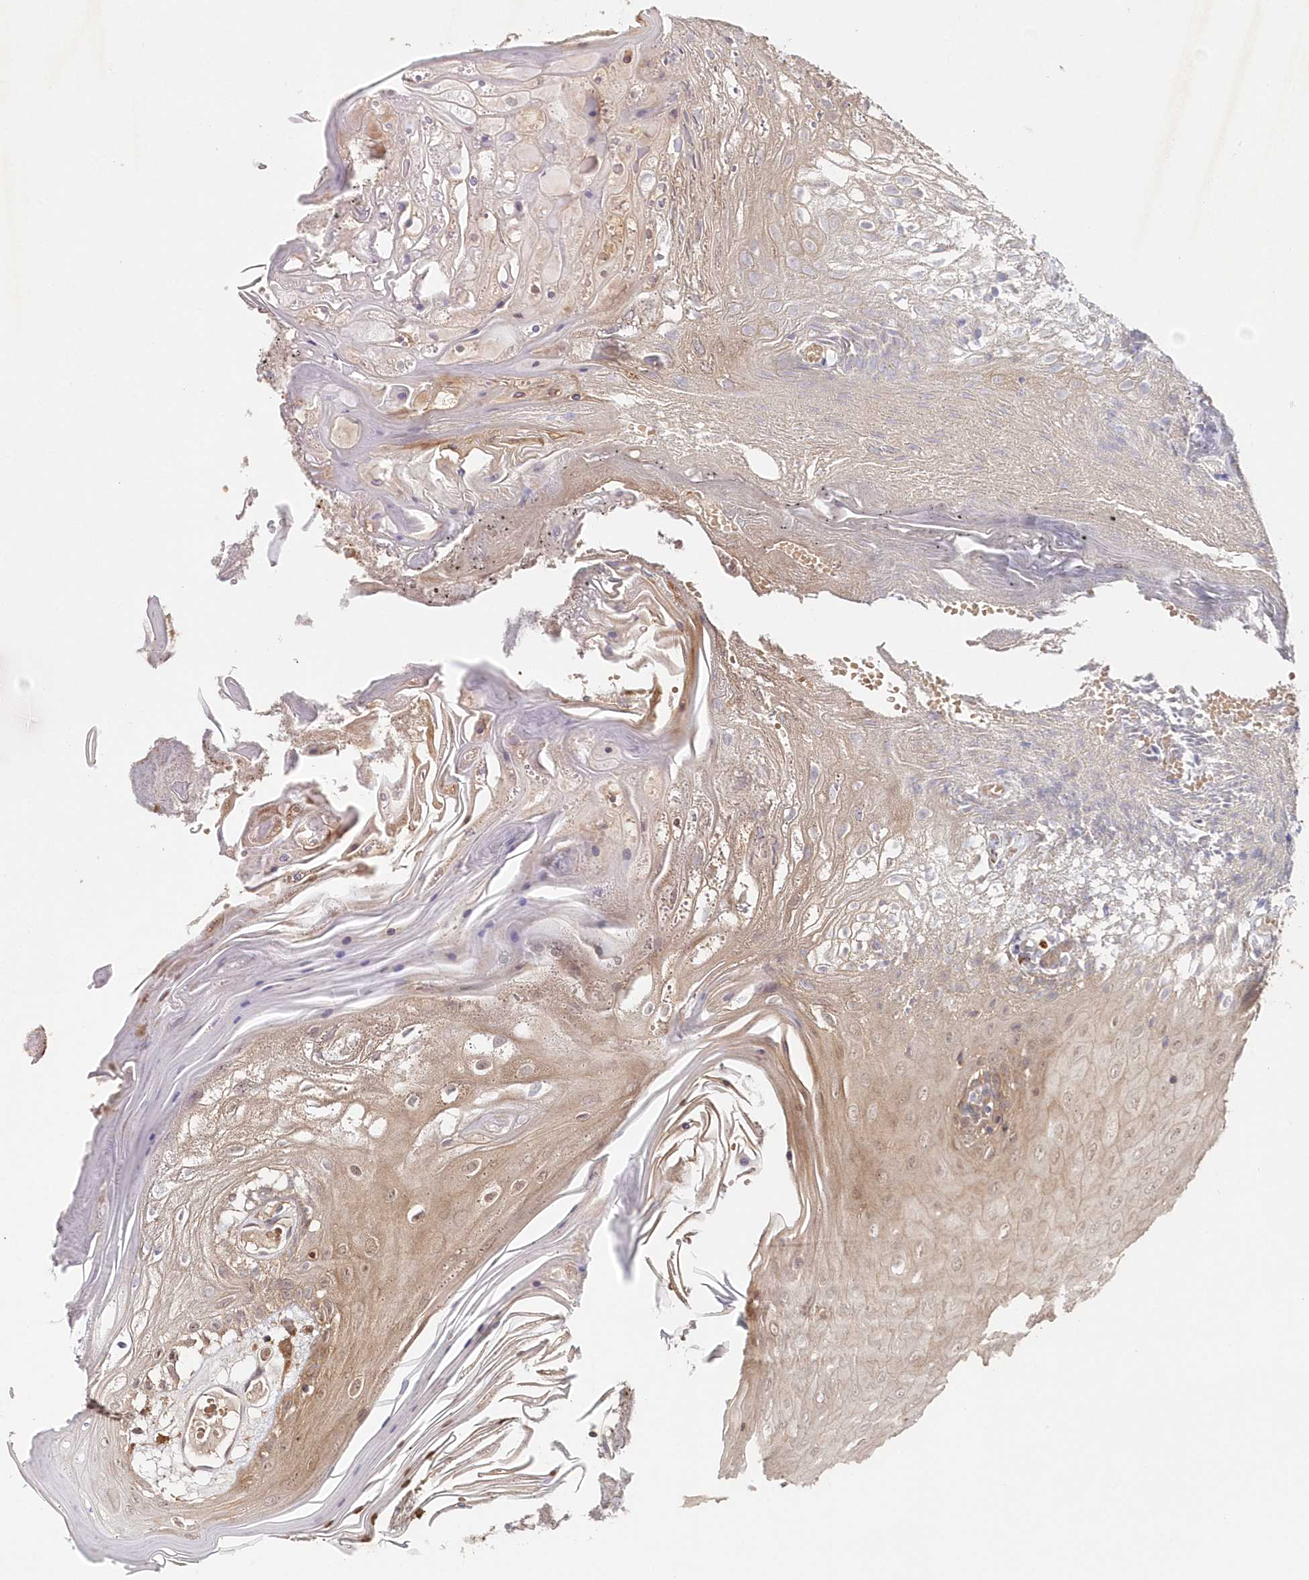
{"staining": {"intensity": "moderate", "quantity": ">75%", "location": "cytoplasmic/membranous"}, "tissue": "oral mucosa", "cell_type": "Squamous epithelial cells", "image_type": "normal", "snomed": [{"axis": "morphology", "description": "Normal tissue, NOS"}, {"axis": "morphology", "description": "Squamous cell carcinoma, NOS"}, {"axis": "topography", "description": "Skeletal muscle"}, {"axis": "topography", "description": "Oral tissue"}, {"axis": "topography", "description": "Salivary gland"}, {"axis": "topography", "description": "Head-Neck"}], "caption": "Protein expression analysis of normal human oral mucosa reveals moderate cytoplasmic/membranous positivity in approximately >75% of squamous epithelial cells.", "gene": "GBE1", "patient": {"sex": "male", "age": 54}}